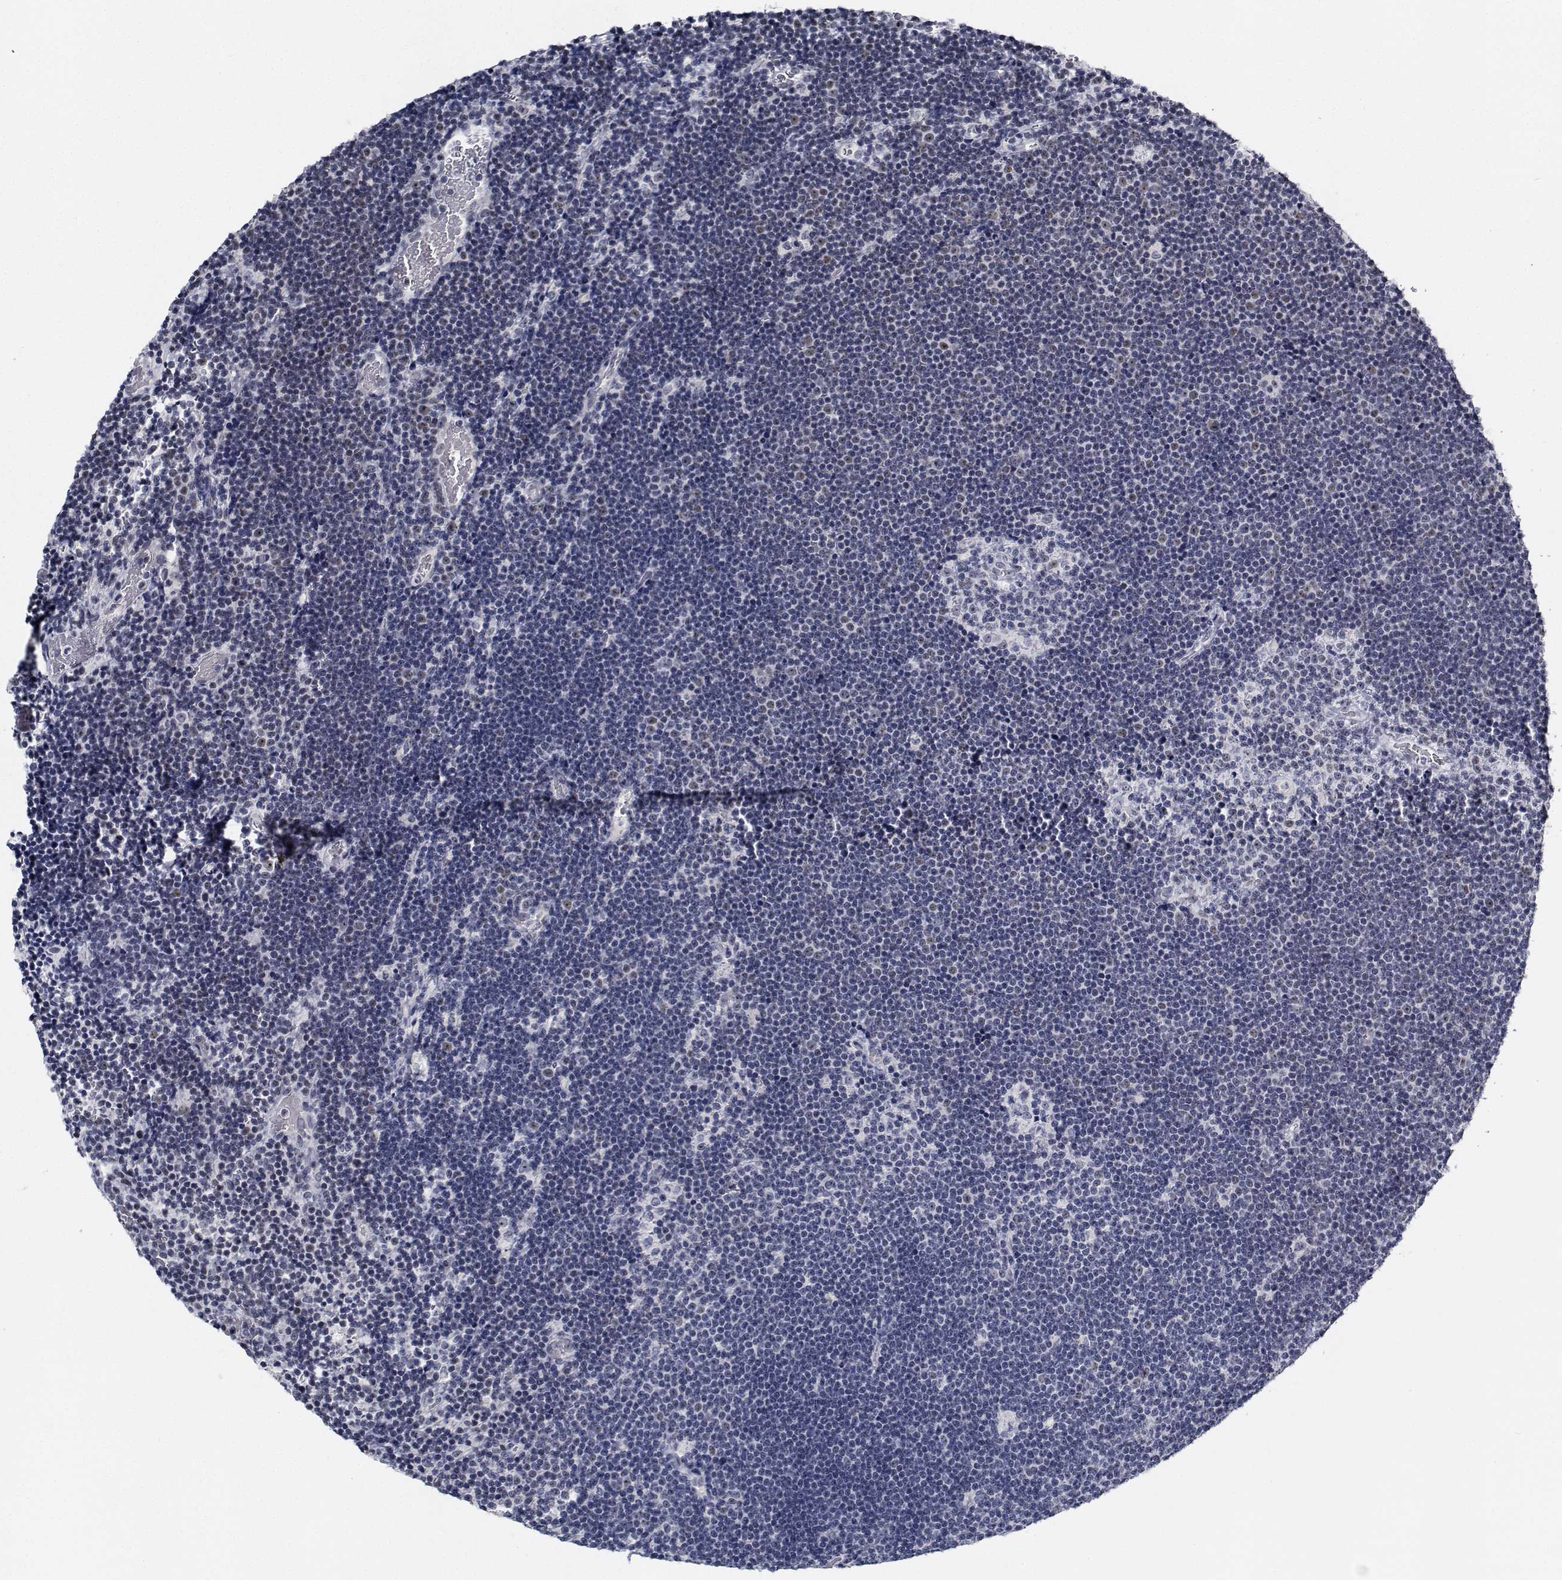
{"staining": {"intensity": "negative", "quantity": "none", "location": "none"}, "tissue": "lymphoma", "cell_type": "Tumor cells", "image_type": "cancer", "snomed": [{"axis": "morphology", "description": "Malignant lymphoma, non-Hodgkin's type, Low grade"}, {"axis": "topography", "description": "Brain"}], "caption": "IHC of human lymphoma shows no expression in tumor cells.", "gene": "NVL", "patient": {"sex": "female", "age": 66}}